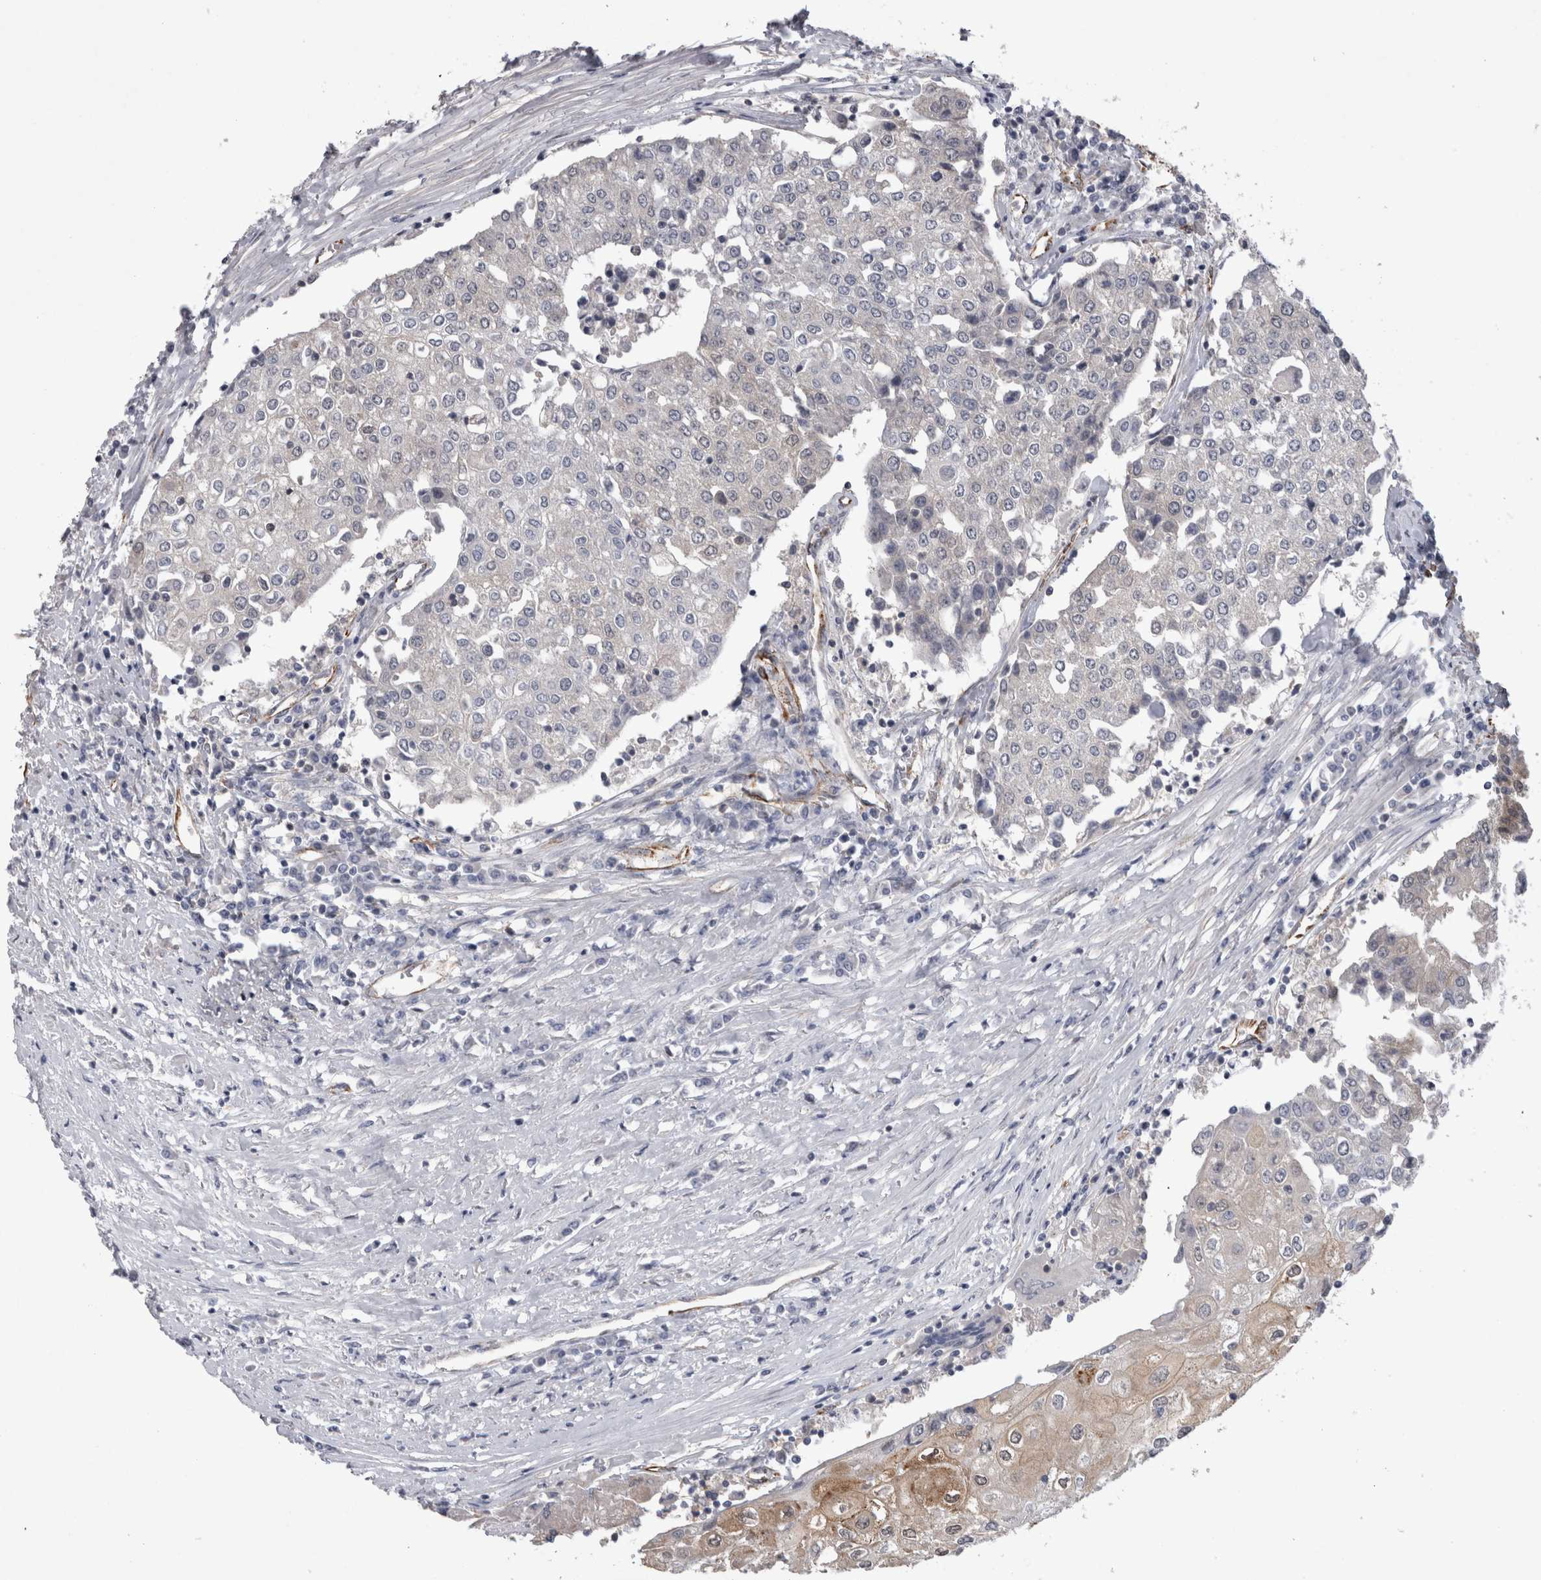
{"staining": {"intensity": "weak", "quantity": "<25%", "location": "cytoplasmic/membranous"}, "tissue": "urothelial cancer", "cell_type": "Tumor cells", "image_type": "cancer", "snomed": [{"axis": "morphology", "description": "Urothelial carcinoma, High grade"}, {"axis": "topography", "description": "Urinary bladder"}], "caption": "DAB immunohistochemical staining of human urothelial cancer shows no significant positivity in tumor cells. Nuclei are stained in blue.", "gene": "ACOT7", "patient": {"sex": "female", "age": 85}}